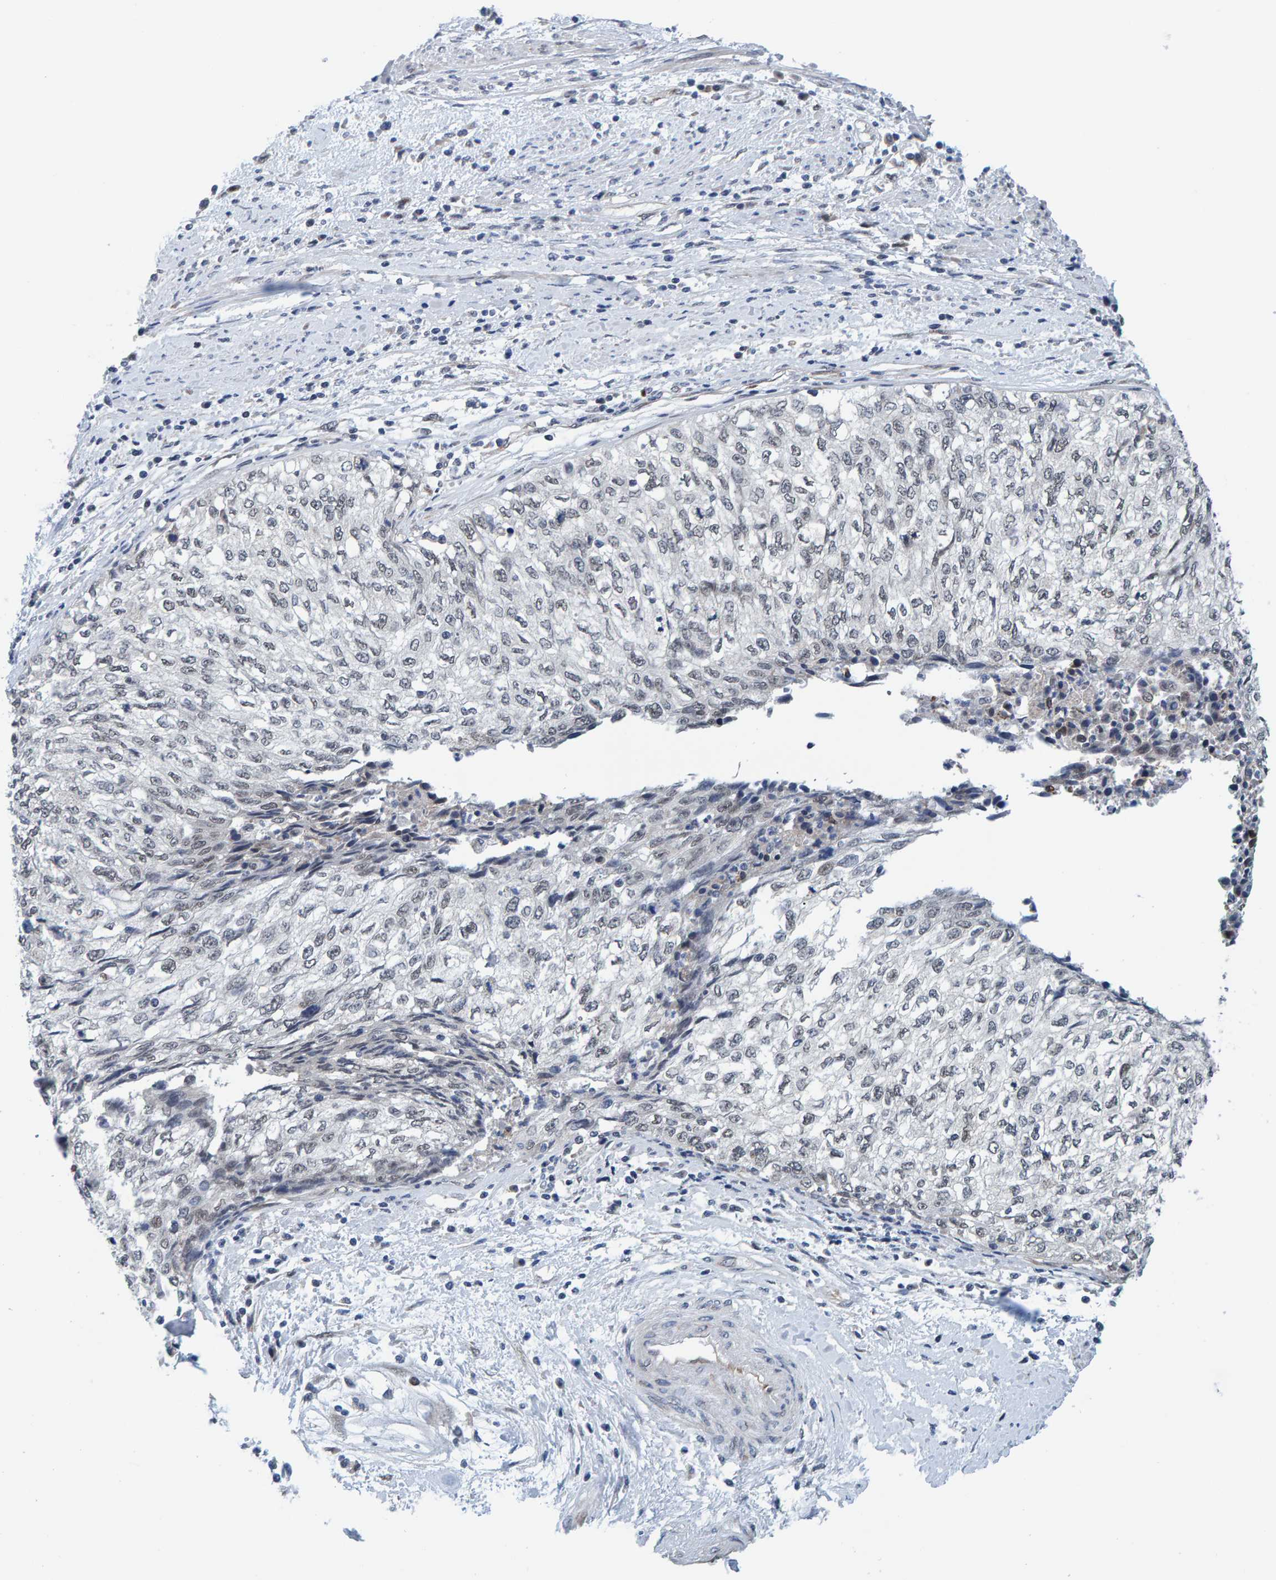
{"staining": {"intensity": "negative", "quantity": "none", "location": "none"}, "tissue": "cervical cancer", "cell_type": "Tumor cells", "image_type": "cancer", "snomed": [{"axis": "morphology", "description": "Squamous cell carcinoma, NOS"}, {"axis": "topography", "description": "Cervix"}], "caption": "High magnification brightfield microscopy of cervical cancer (squamous cell carcinoma) stained with DAB (brown) and counterstained with hematoxylin (blue): tumor cells show no significant positivity. Nuclei are stained in blue.", "gene": "SCRN2", "patient": {"sex": "female", "age": 57}}